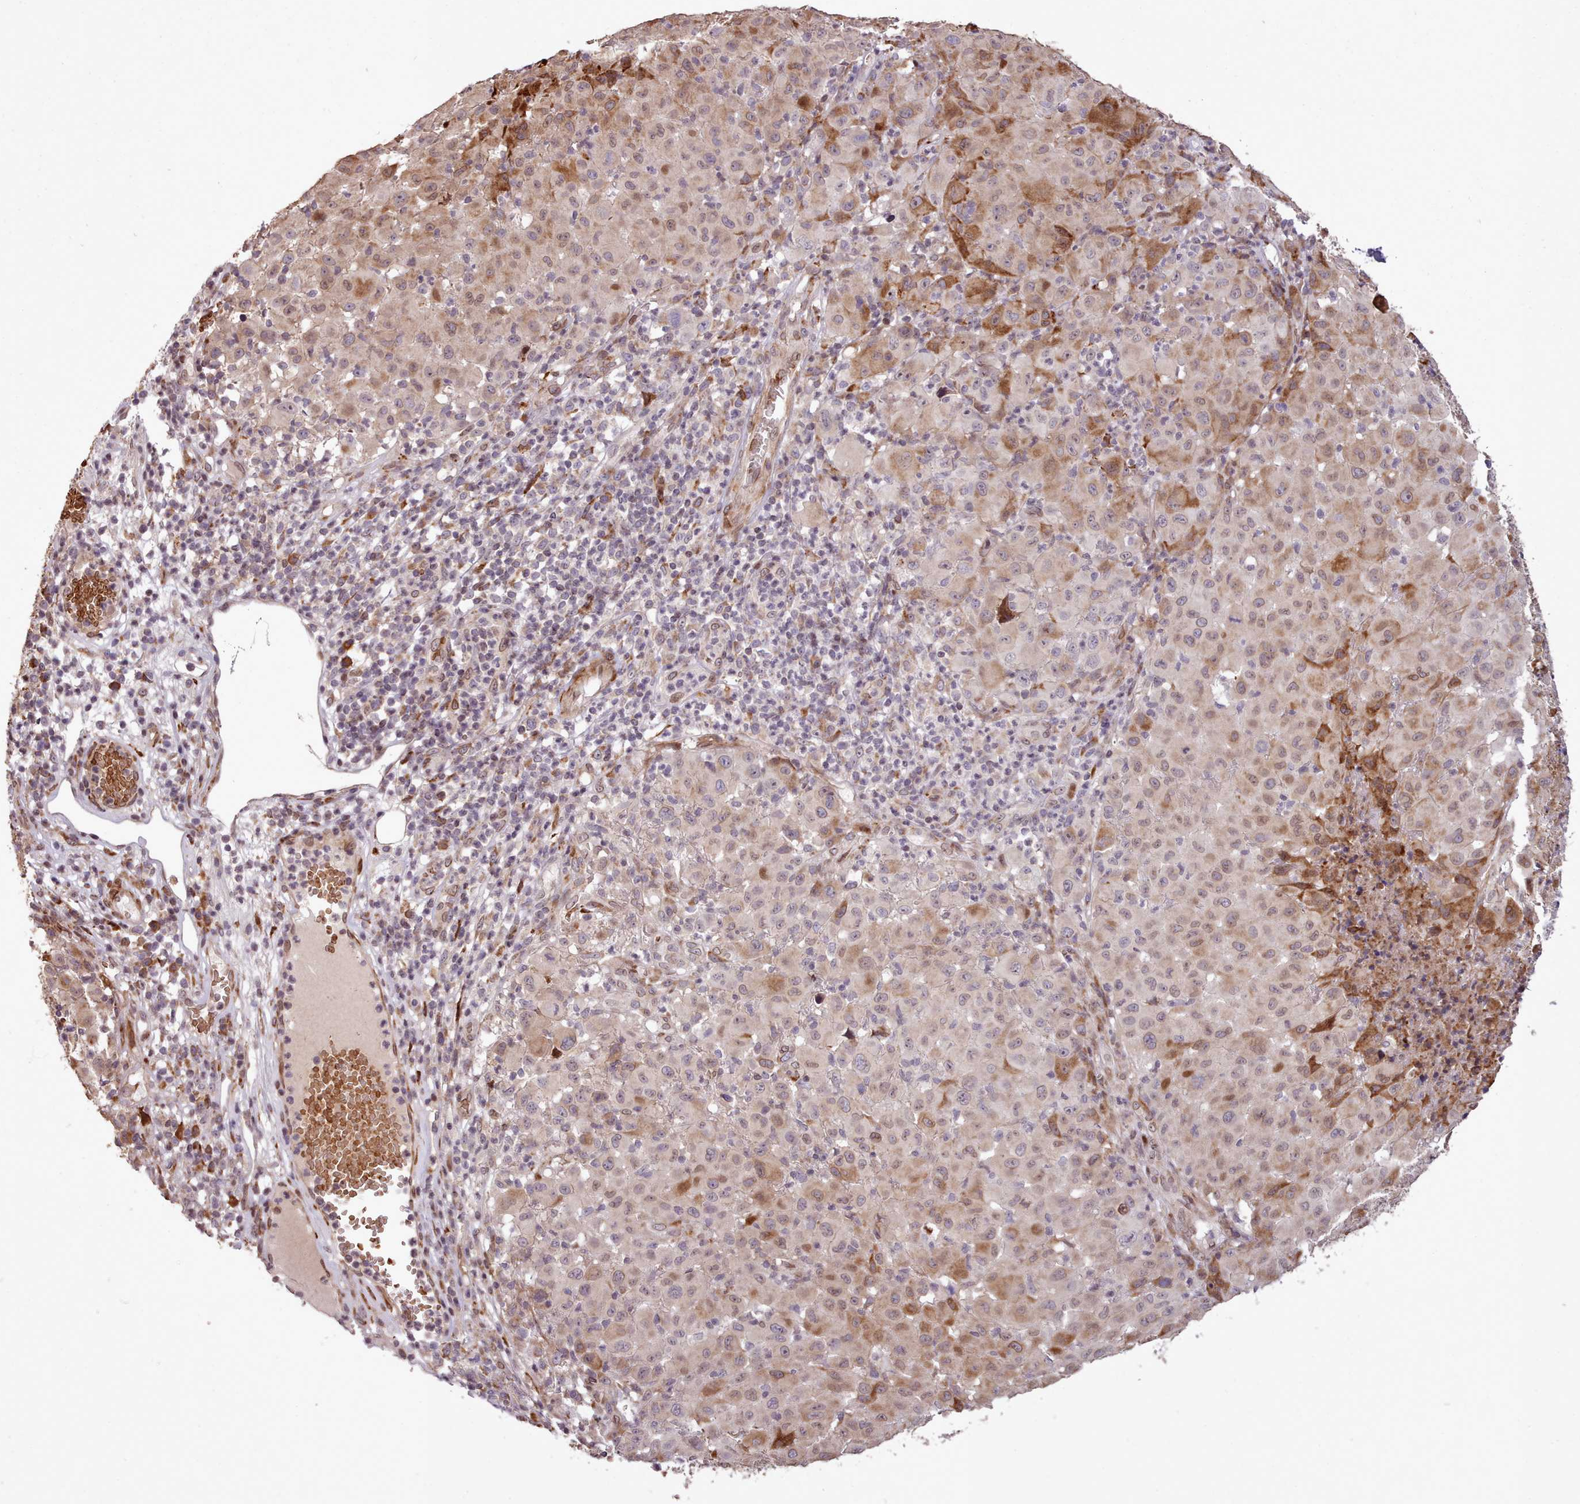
{"staining": {"intensity": "weak", "quantity": "25%-75%", "location": "cytoplasmic/membranous,nuclear"}, "tissue": "melanoma", "cell_type": "Tumor cells", "image_type": "cancer", "snomed": [{"axis": "morphology", "description": "Malignant melanoma, NOS"}, {"axis": "topography", "description": "Skin"}], "caption": "This histopathology image demonstrates immunohistochemistry staining of malignant melanoma, with low weak cytoplasmic/membranous and nuclear positivity in approximately 25%-75% of tumor cells.", "gene": "CABP1", "patient": {"sex": "male", "age": 73}}